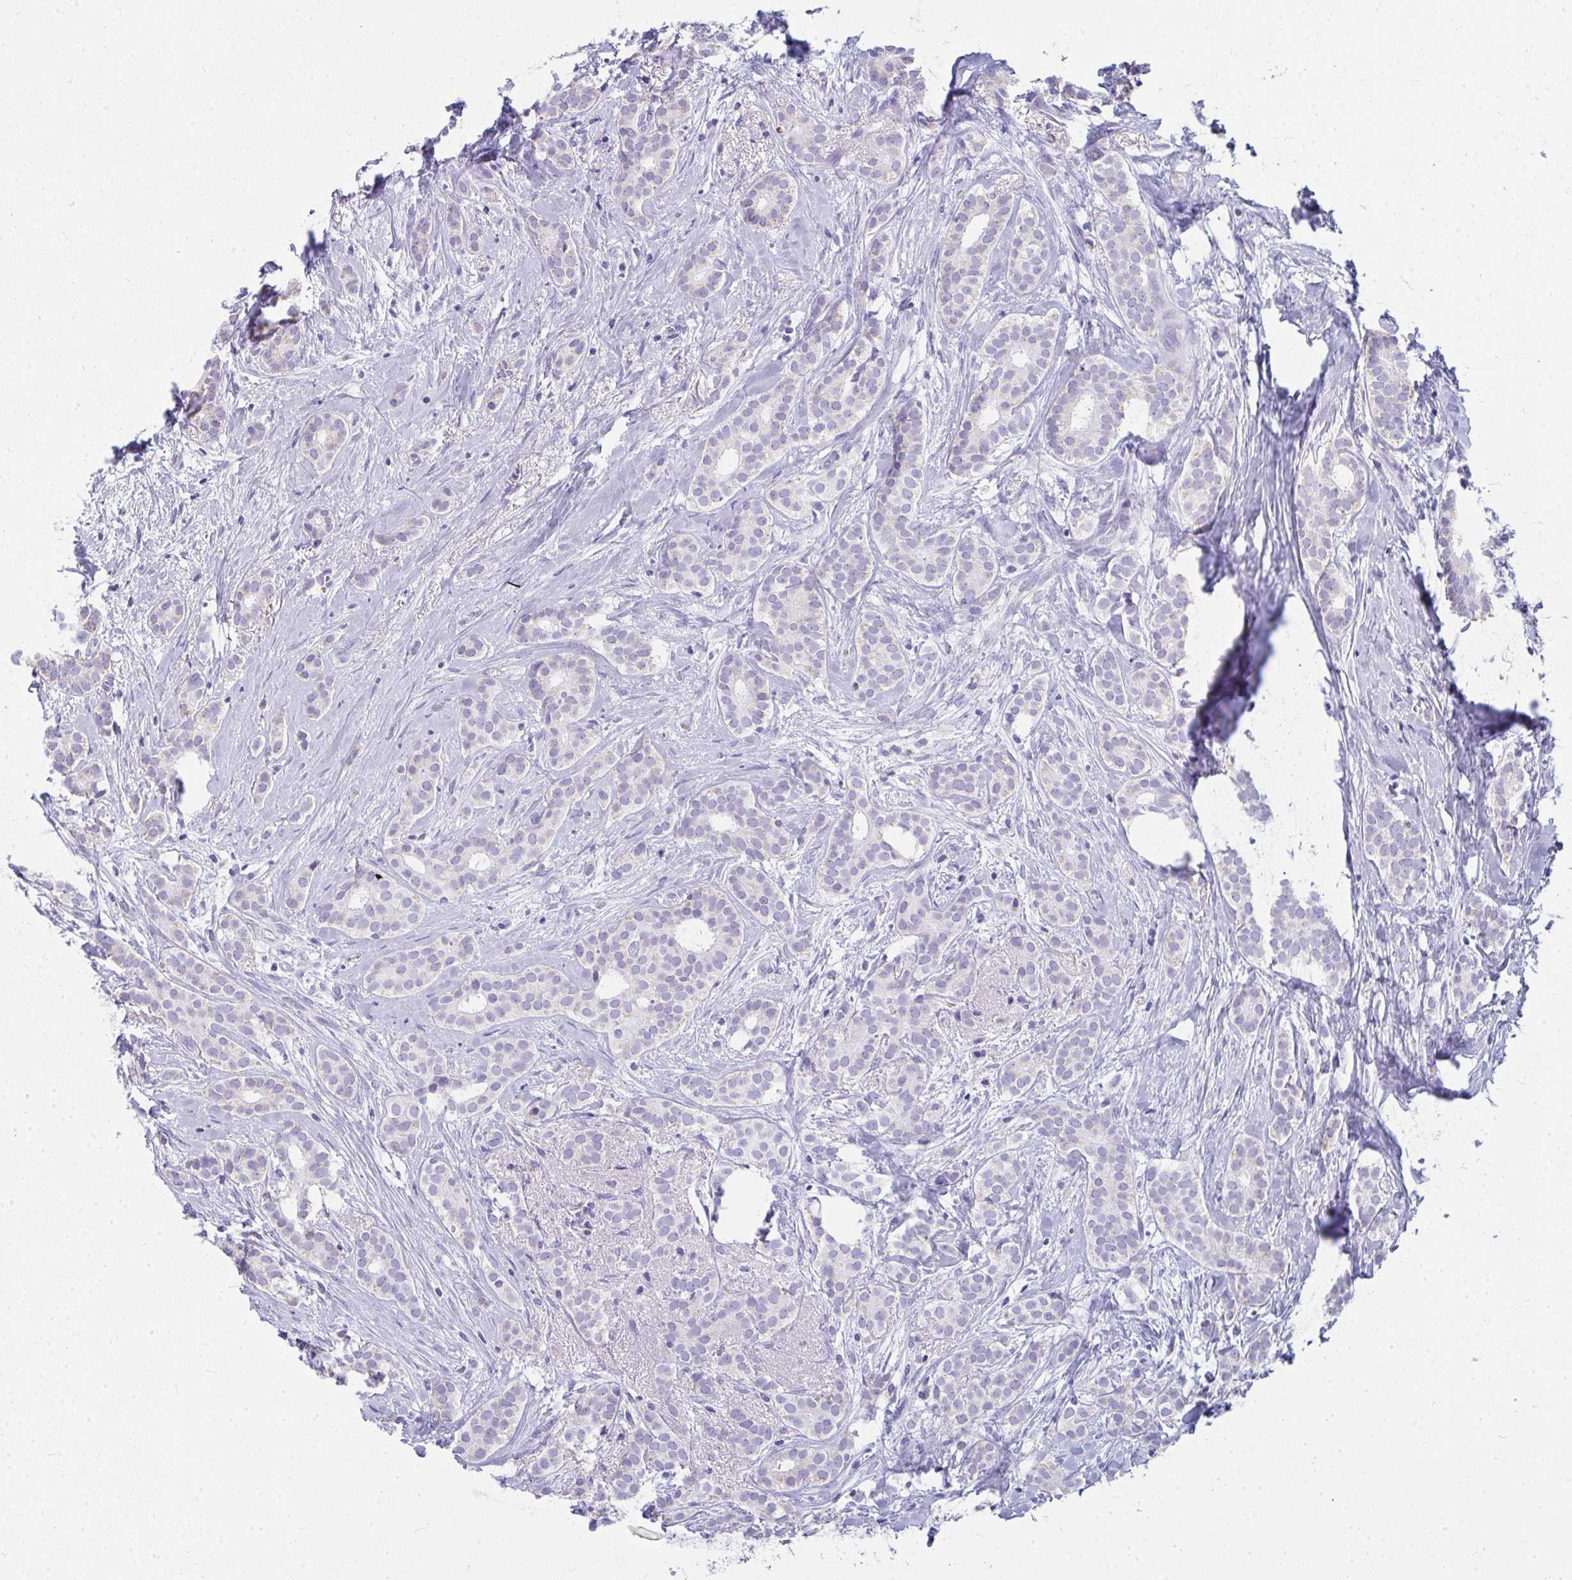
{"staining": {"intensity": "negative", "quantity": "none", "location": "none"}, "tissue": "breast cancer", "cell_type": "Tumor cells", "image_type": "cancer", "snomed": [{"axis": "morphology", "description": "Duct carcinoma"}, {"axis": "topography", "description": "Breast"}], "caption": "An immunohistochemistry (IHC) micrograph of breast cancer is shown. There is no staining in tumor cells of breast cancer.", "gene": "SLC6A1", "patient": {"sex": "female", "age": 65}}